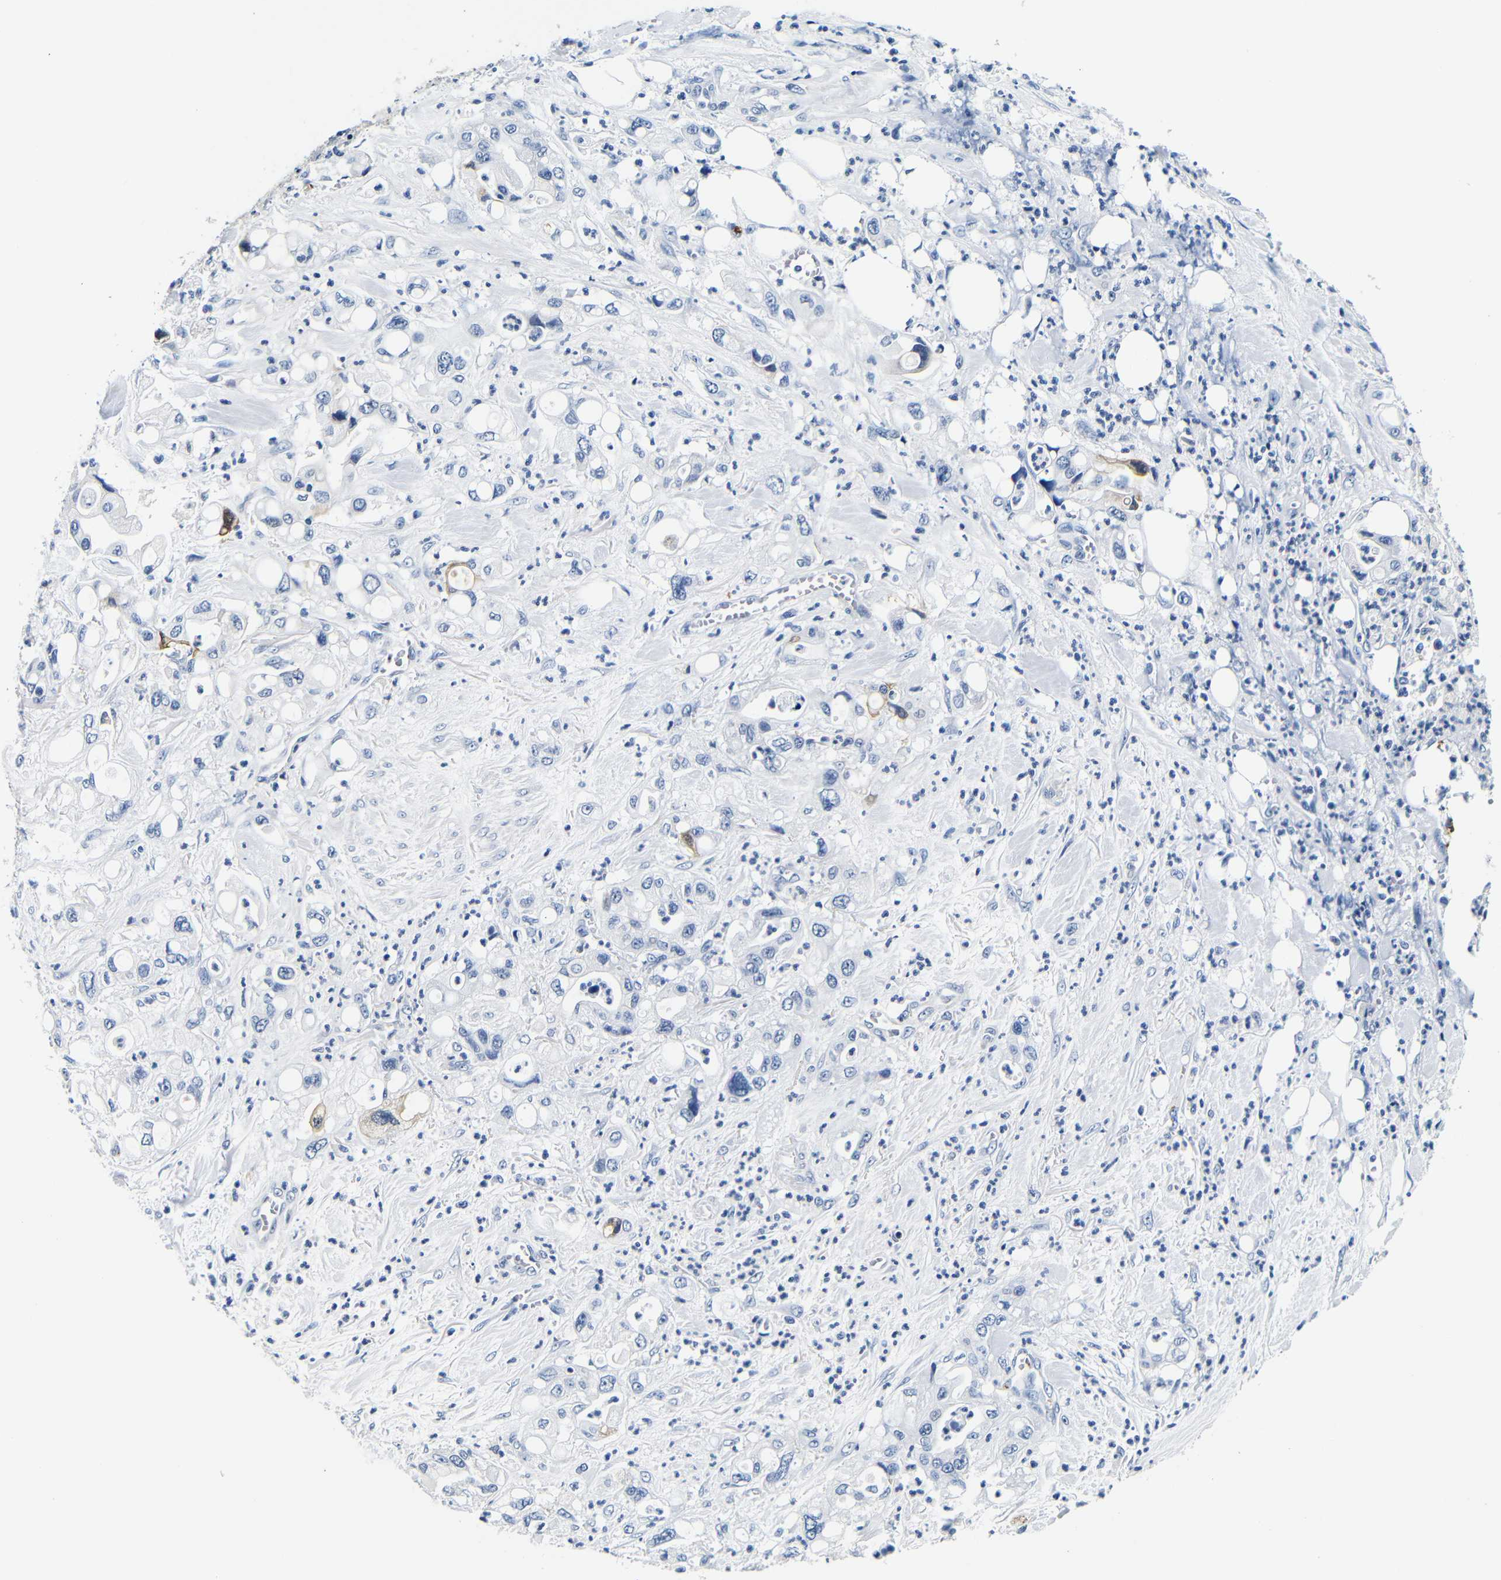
{"staining": {"intensity": "negative", "quantity": "none", "location": "none"}, "tissue": "pancreatic cancer", "cell_type": "Tumor cells", "image_type": "cancer", "snomed": [{"axis": "morphology", "description": "Adenocarcinoma, NOS"}, {"axis": "topography", "description": "Pancreas"}], "caption": "An immunohistochemistry micrograph of pancreatic cancer (adenocarcinoma) is shown. There is no staining in tumor cells of pancreatic cancer (adenocarcinoma).", "gene": "GP1BA", "patient": {"sex": "male", "age": 70}}